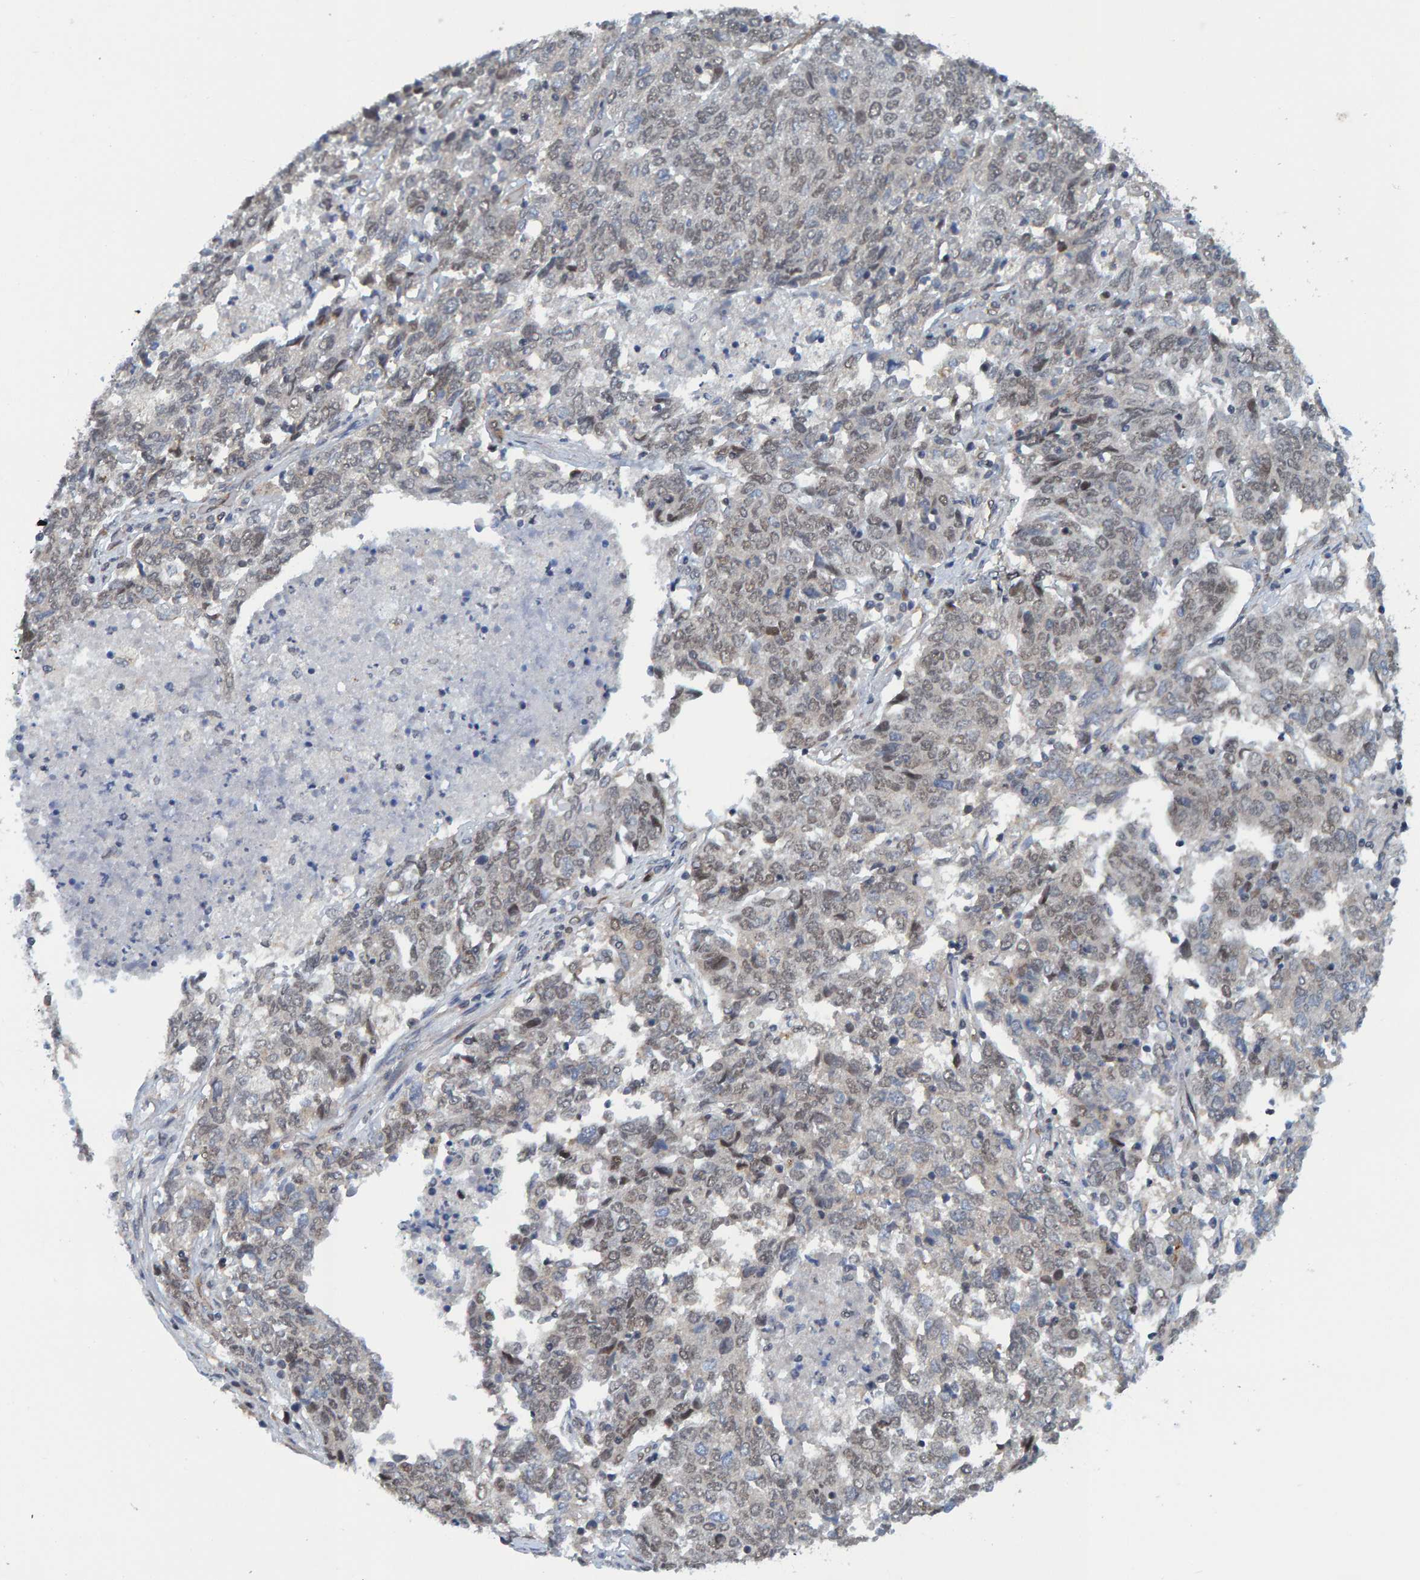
{"staining": {"intensity": "weak", "quantity": "25%-75%", "location": "cytoplasmic/membranous,nuclear"}, "tissue": "endometrial cancer", "cell_type": "Tumor cells", "image_type": "cancer", "snomed": [{"axis": "morphology", "description": "Adenocarcinoma, NOS"}, {"axis": "topography", "description": "Endometrium"}], "caption": "The histopathology image exhibits immunohistochemical staining of adenocarcinoma (endometrial). There is weak cytoplasmic/membranous and nuclear staining is present in about 25%-75% of tumor cells. Using DAB (3,3'-diaminobenzidine) (brown) and hematoxylin (blue) stains, captured at high magnification using brightfield microscopy.", "gene": "SCRN2", "patient": {"sex": "female", "age": 80}}